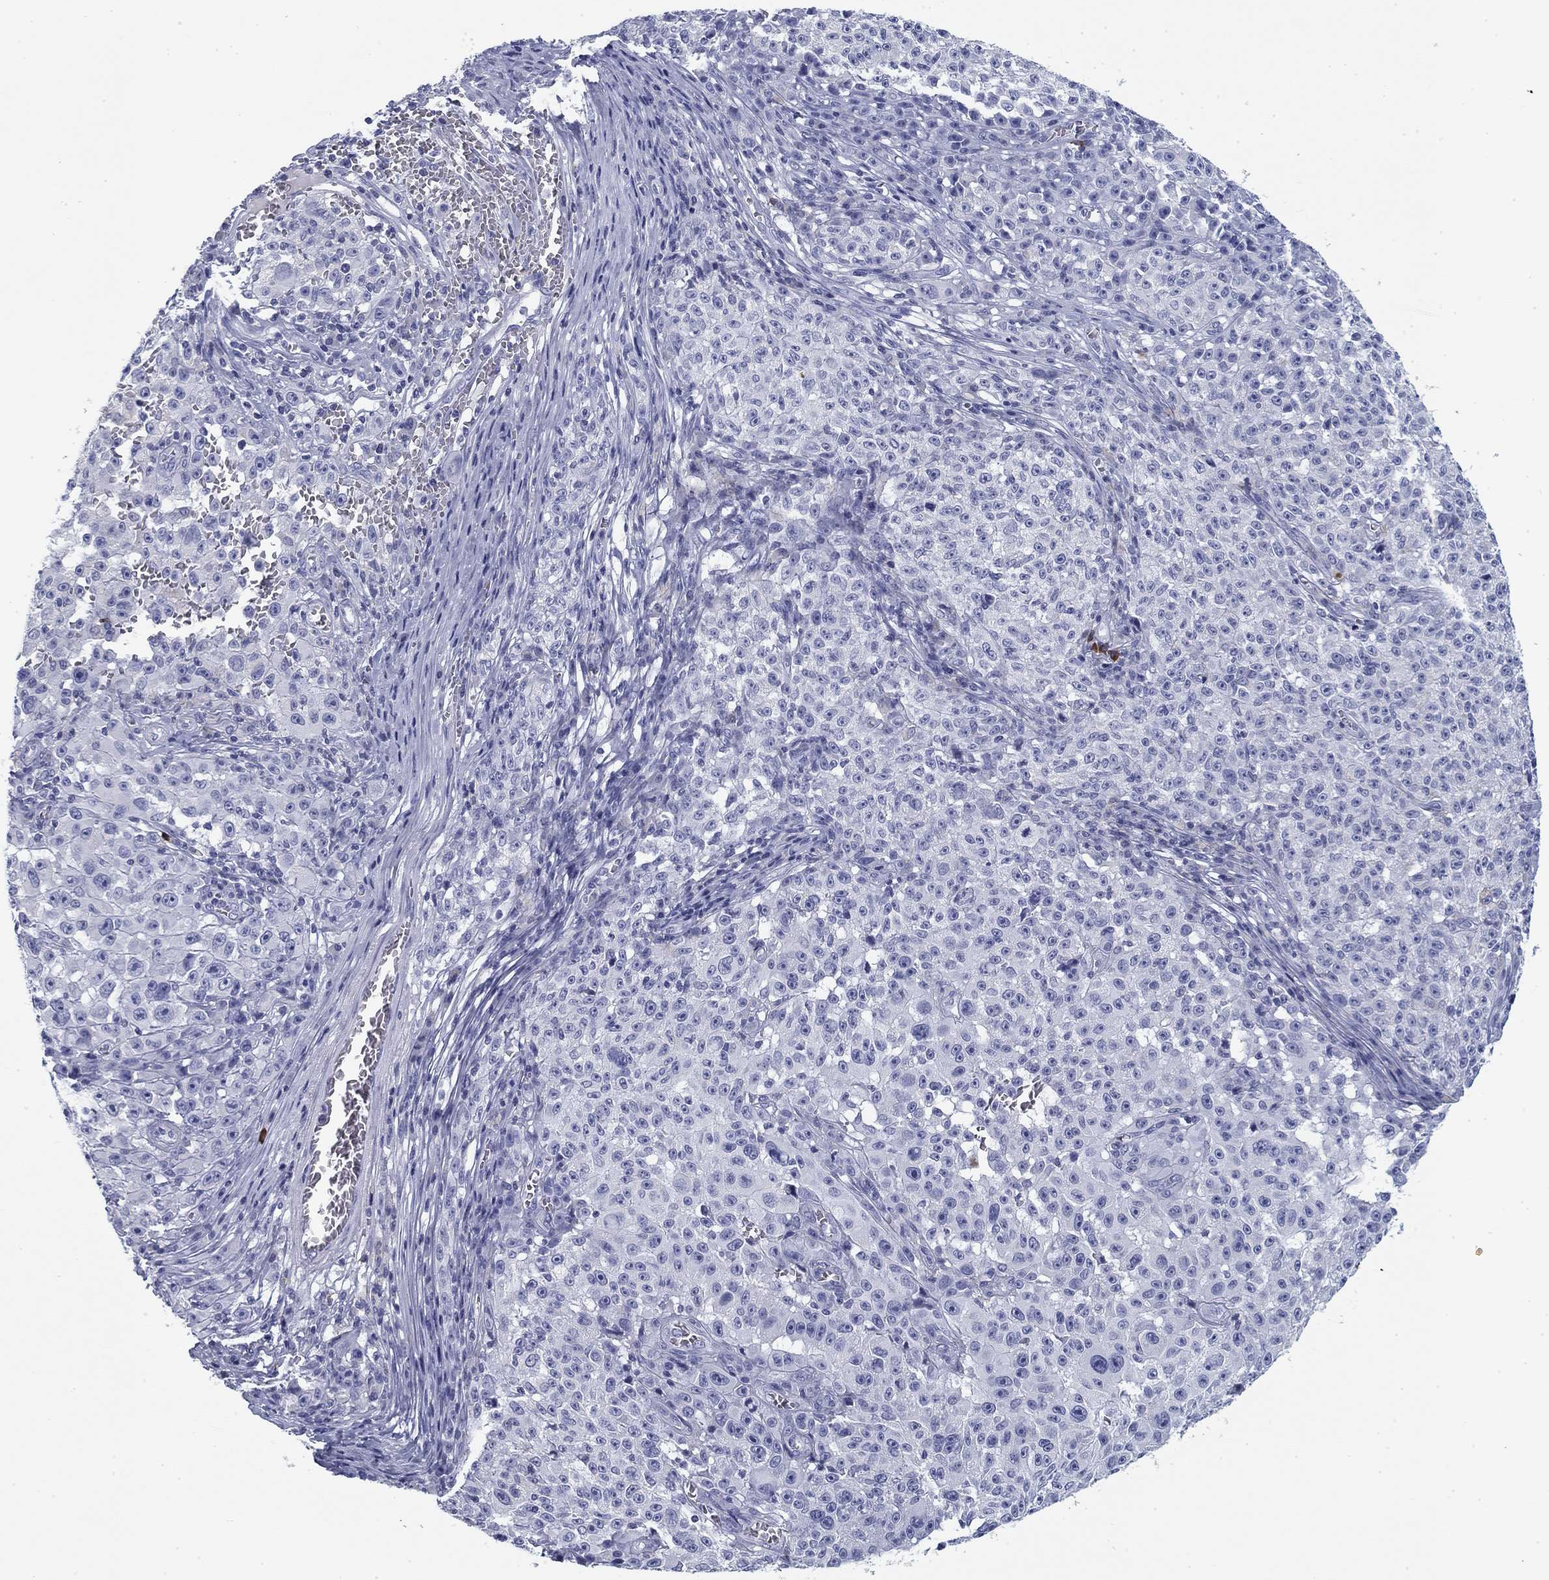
{"staining": {"intensity": "negative", "quantity": "none", "location": "none"}, "tissue": "melanoma", "cell_type": "Tumor cells", "image_type": "cancer", "snomed": [{"axis": "morphology", "description": "Malignant melanoma, NOS"}, {"axis": "topography", "description": "Skin"}], "caption": "A photomicrograph of human malignant melanoma is negative for staining in tumor cells.", "gene": "CD79B", "patient": {"sex": "female", "age": 82}}